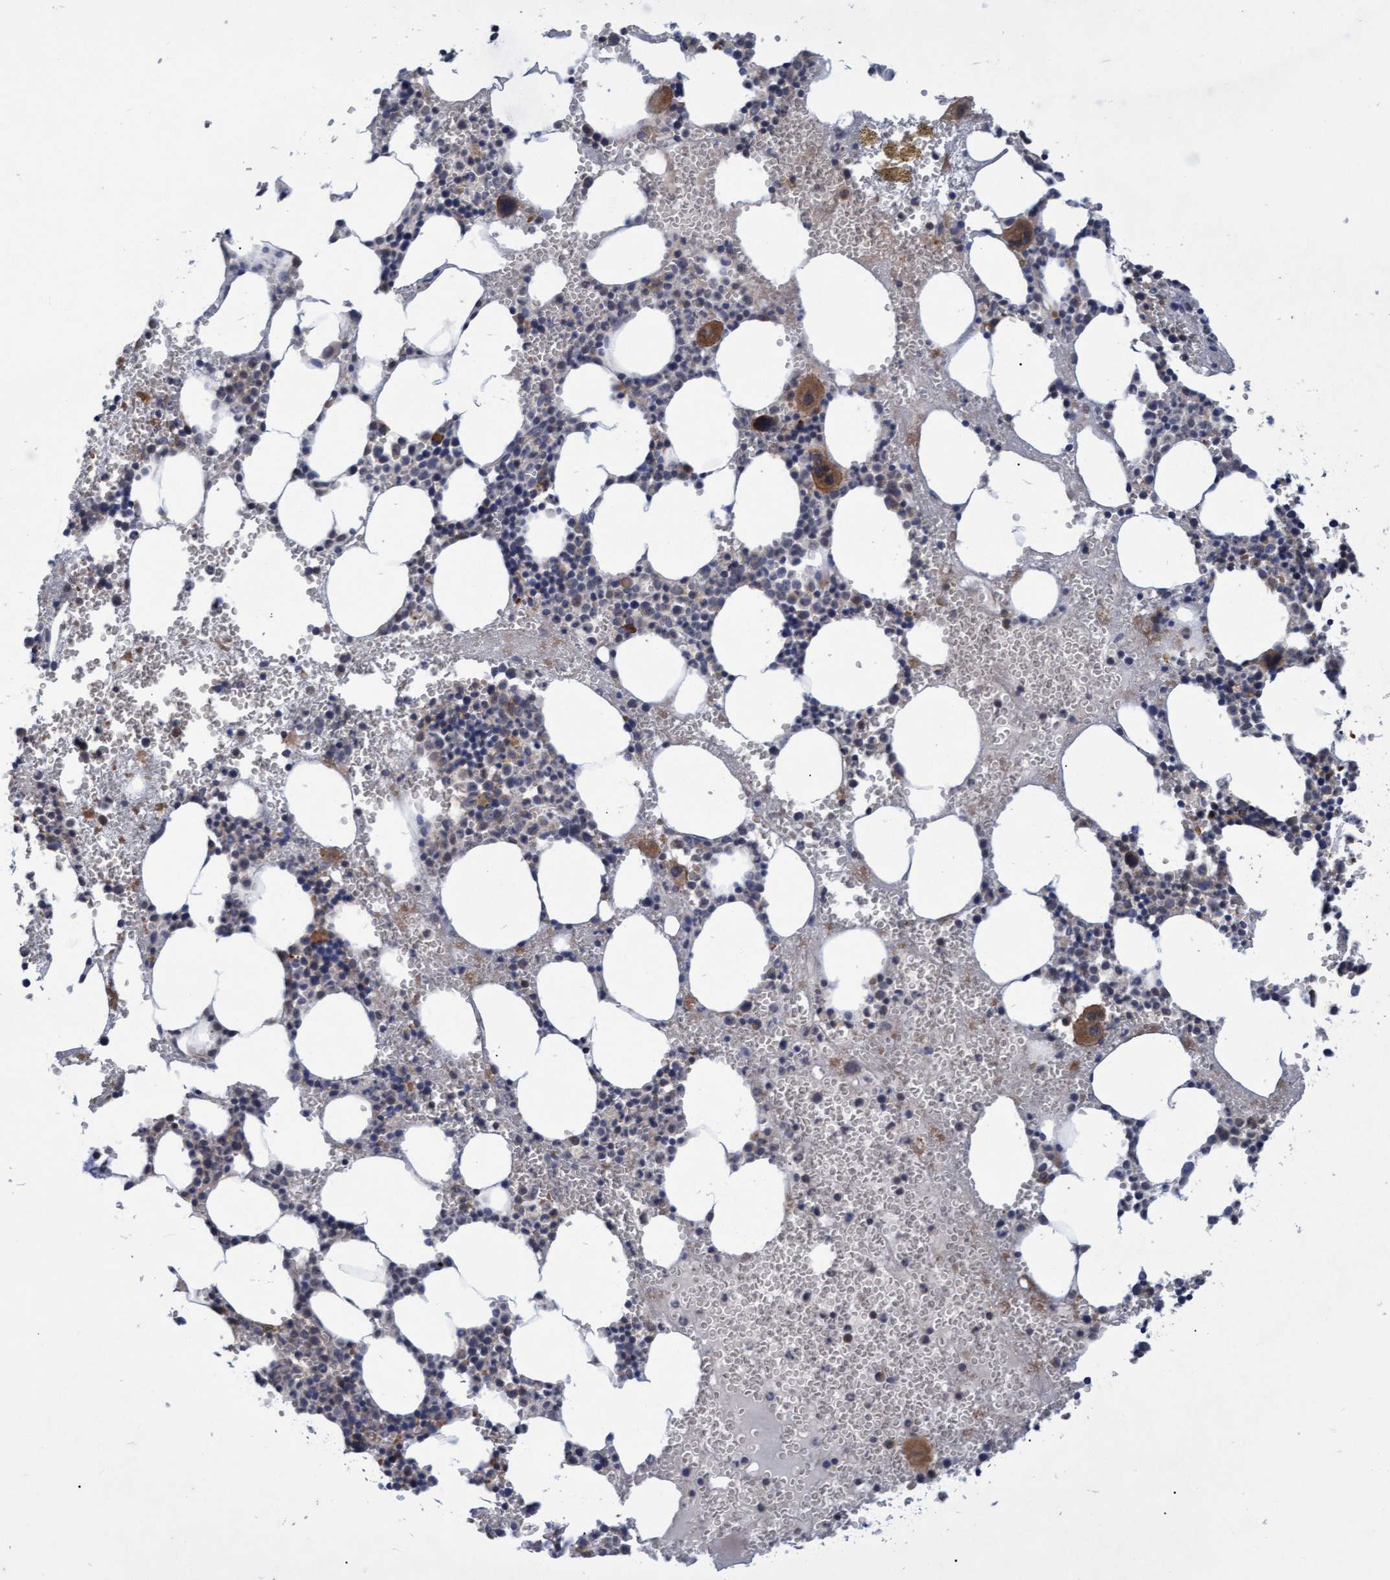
{"staining": {"intensity": "strong", "quantity": "<25%", "location": "cytoplasmic/membranous"}, "tissue": "bone marrow", "cell_type": "Hematopoietic cells", "image_type": "normal", "snomed": [{"axis": "morphology", "description": "Normal tissue, NOS"}, {"axis": "morphology", "description": "Inflammation, NOS"}, {"axis": "topography", "description": "Bone marrow"}], "caption": "Immunohistochemistry (IHC) of normal human bone marrow displays medium levels of strong cytoplasmic/membranous expression in approximately <25% of hematopoietic cells. (DAB IHC with brightfield microscopy, high magnification).", "gene": "NAA15", "patient": {"sex": "female", "age": 67}}